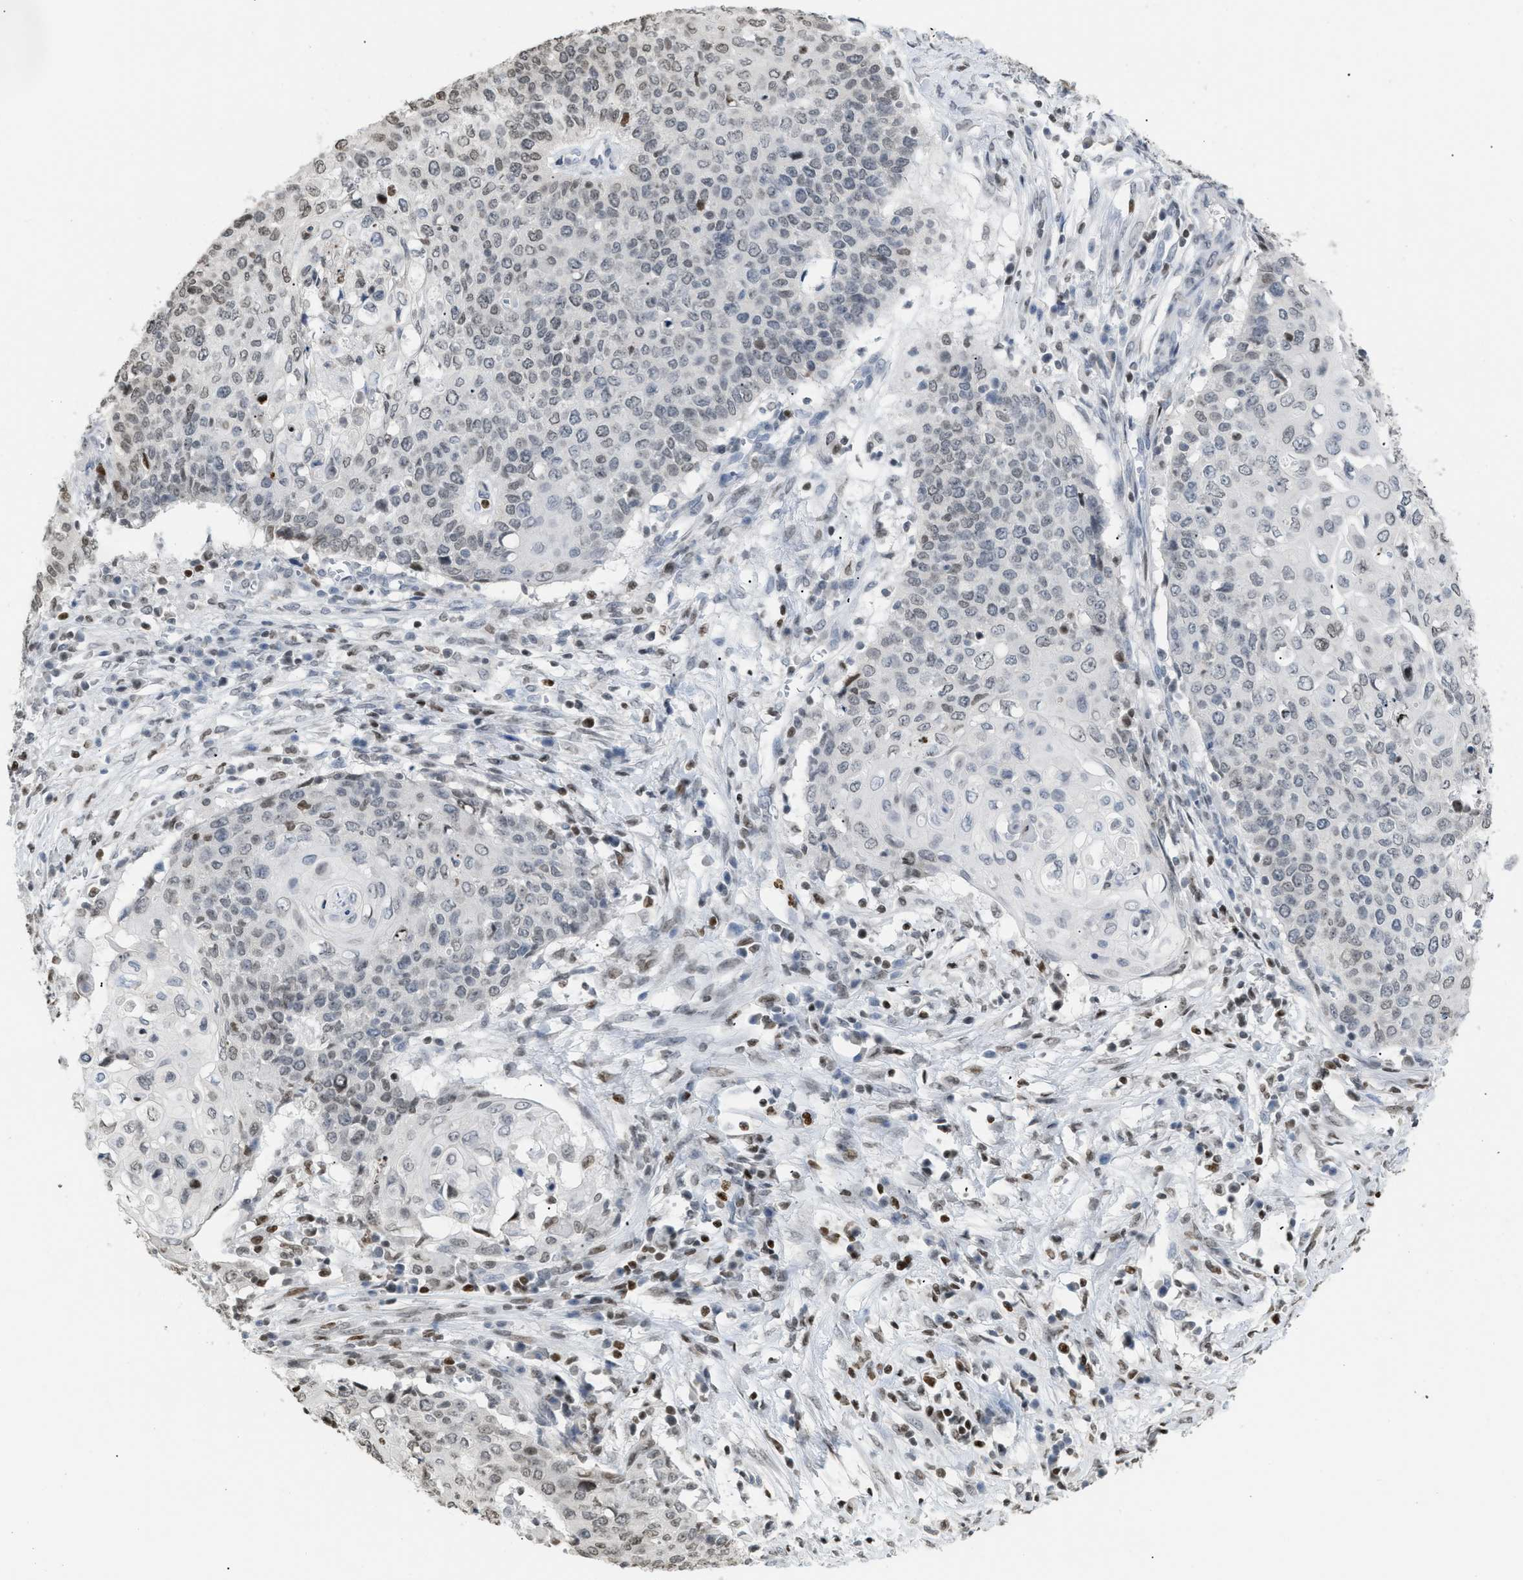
{"staining": {"intensity": "weak", "quantity": ">75%", "location": "nuclear"}, "tissue": "cervical cancer", "cell_type": "Tumor cells", "image_type": "cancer", "snomed": [{"axis": "morphology", "description": "Squamous cell carcinoma, NOS"}, {"axis": "topography", "description": "Cervix"}], "caption": "The histopathology image demonstrates immunohistochemical staining of cervical squamous cell carcinoma. There is weak nuclear staining is appreciated in about >75% of tumor cells.", "gene": "HMGN2", "patient": {"sex": "female", "age": 39}}